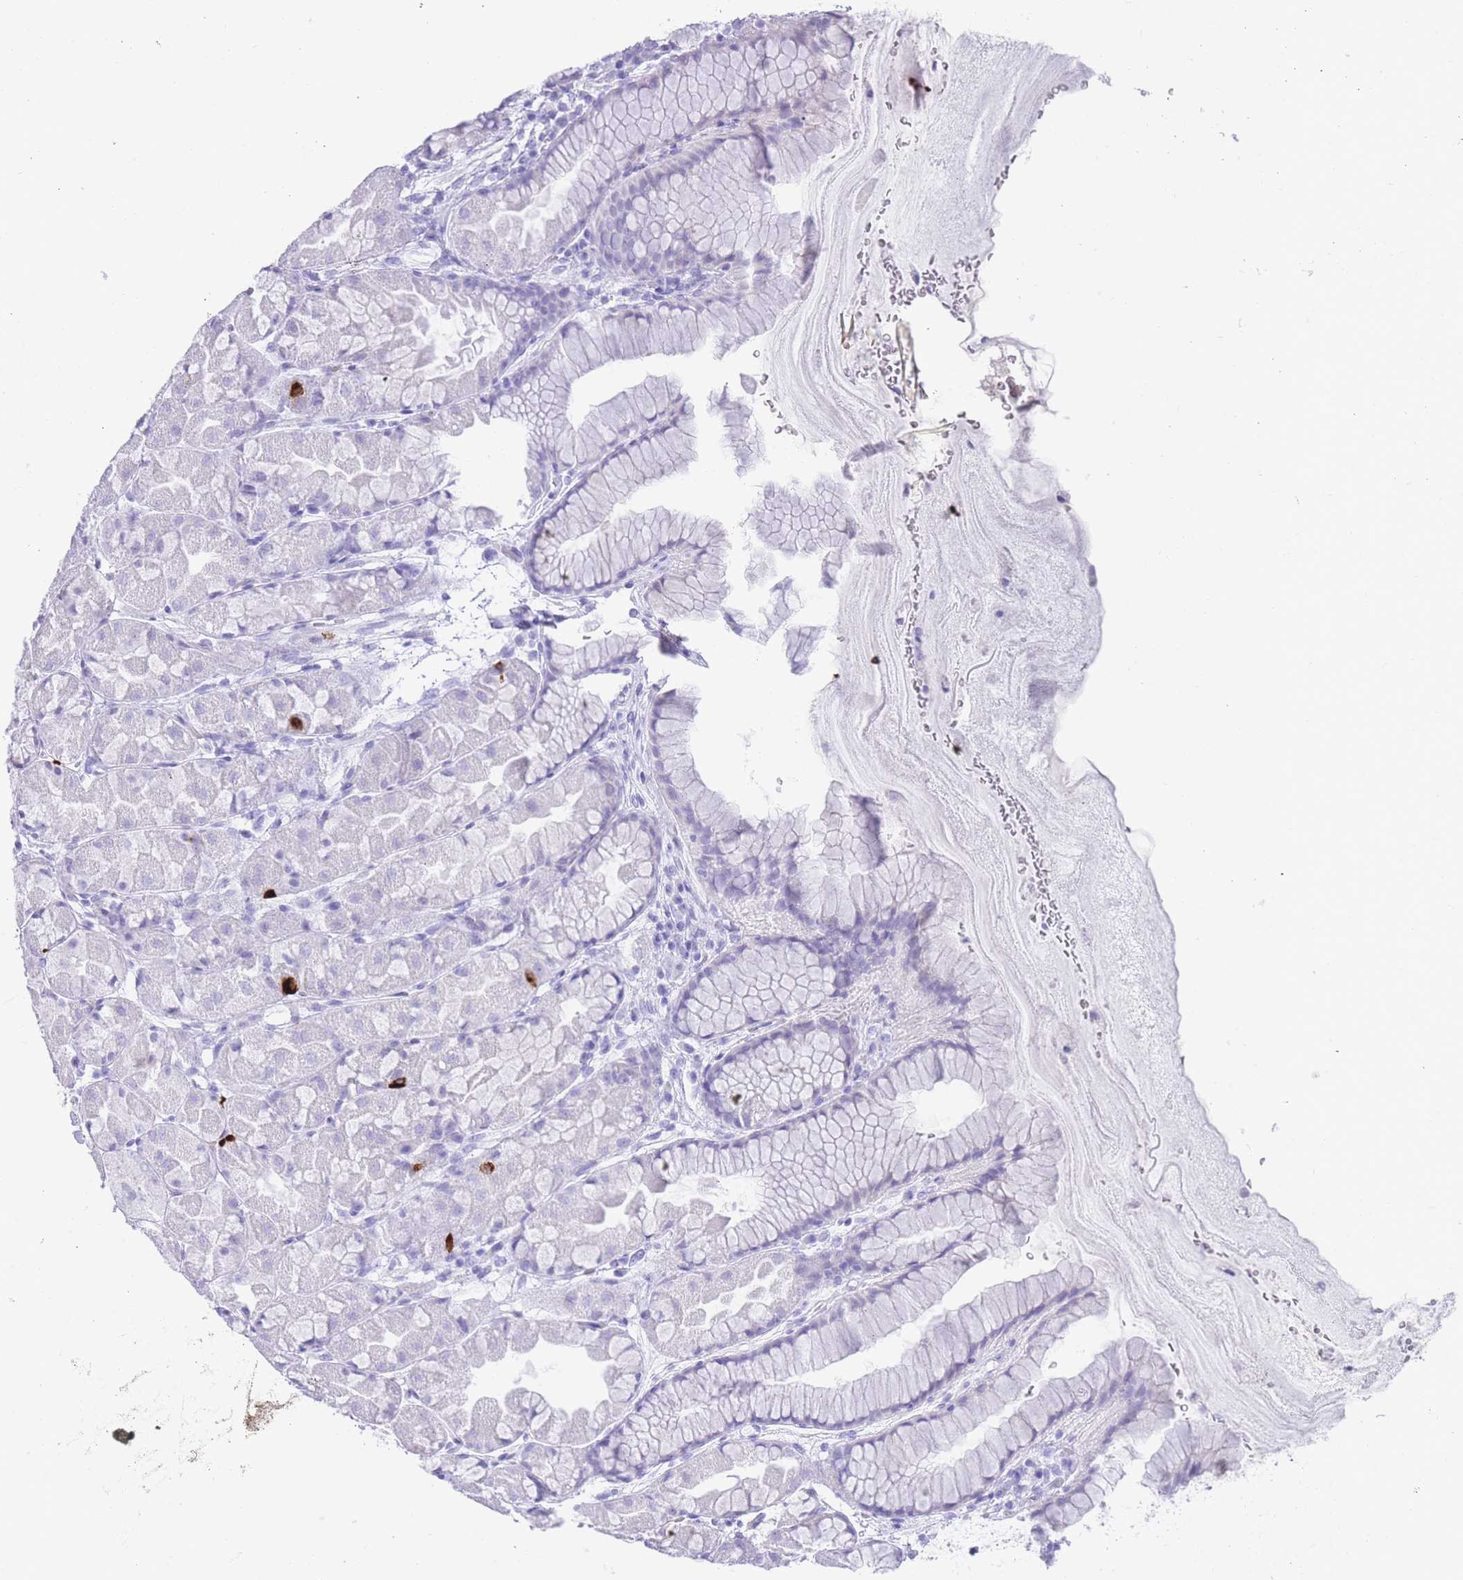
{"staining": {"intensity": "strong", "quantity": "<25%", "location": "cytoplasmic/membranous"}, "tissue": "stomach", "cell_type": "Glandular cells", "image_type": "normal", "snomed": [{"axis": "morphology", "description": "Normal tissue, NOS"}, {"axis": "topography", "description": "Stomach"}], "caption": "A brown stain shows strong cytoplasmic/membranous expression of a protein in glandular cells of benign human stomach. (DAB = brown stain, brightfield microscopy at high magnification).", "gene": "ELOA2", "patient": {"sex": "male", "age": 57}}